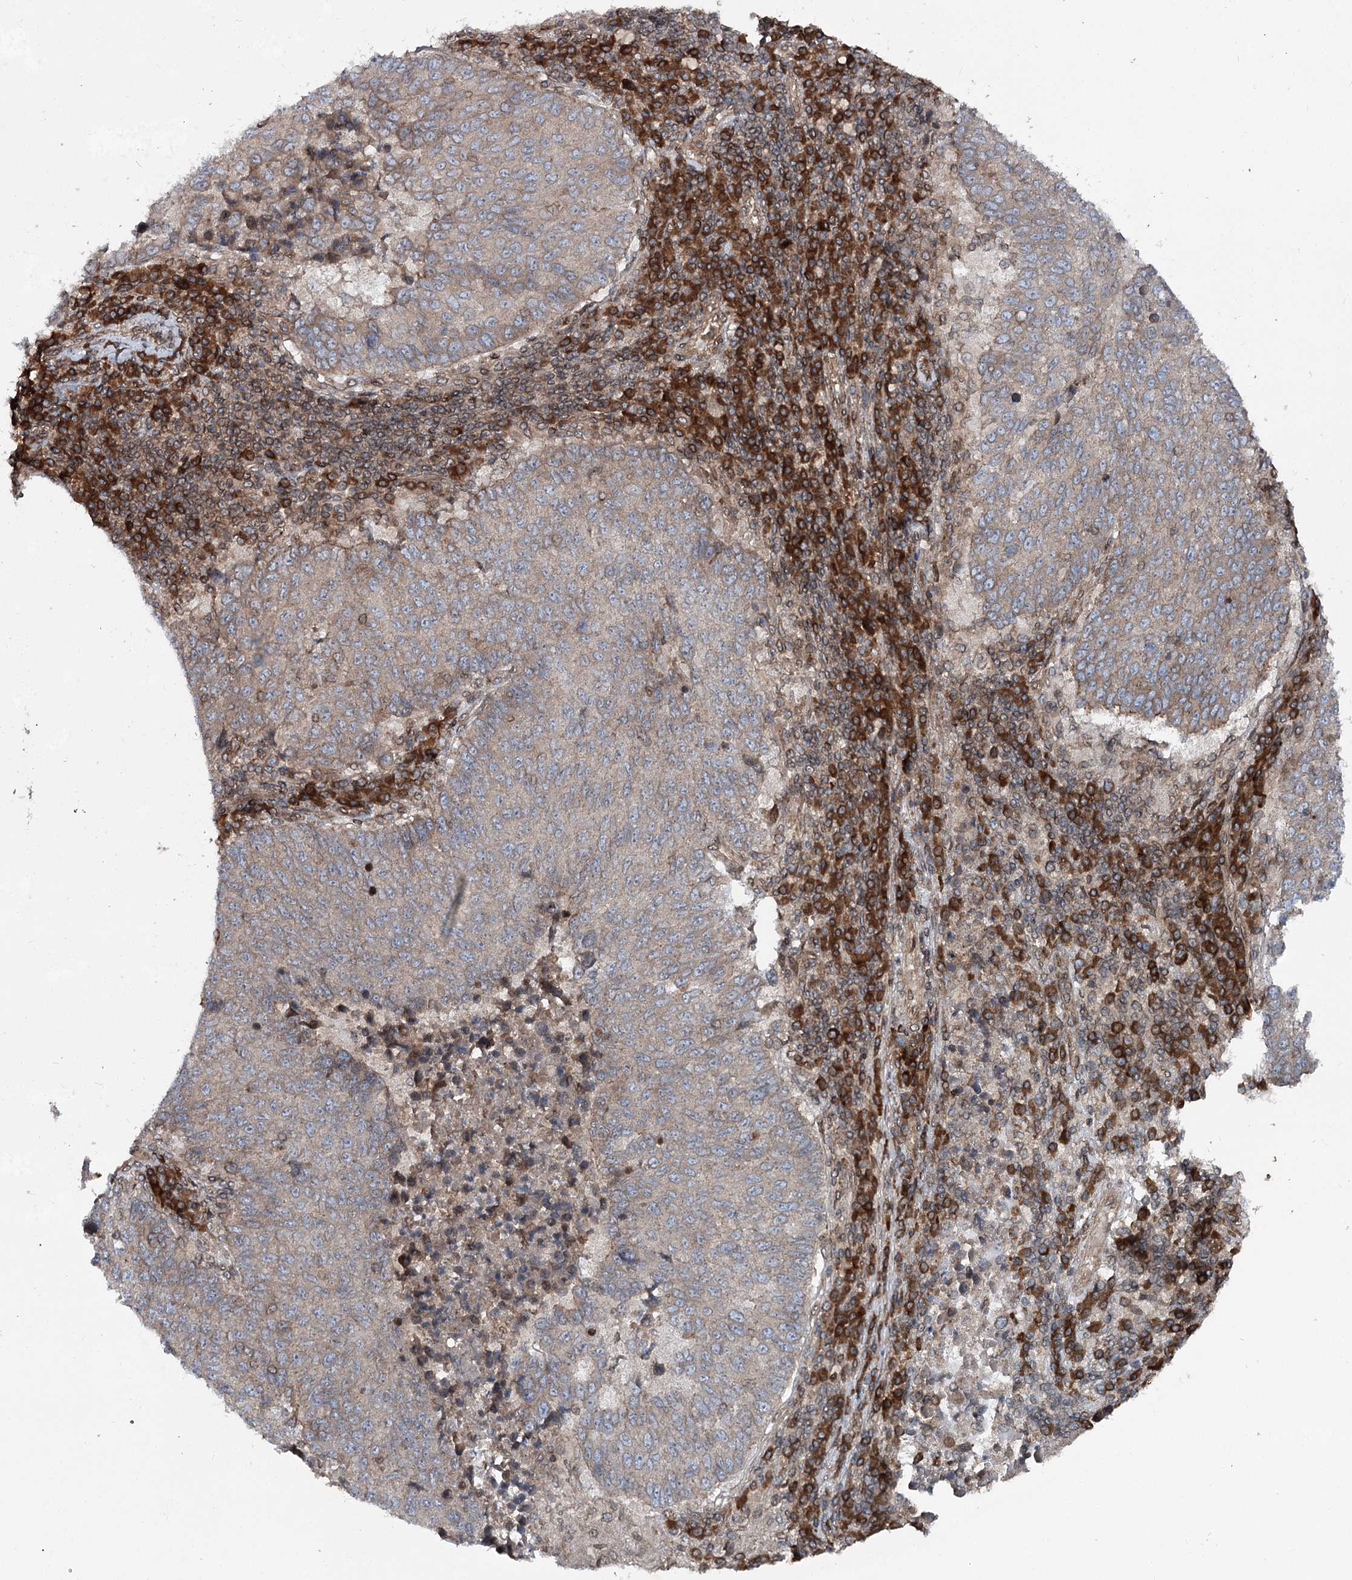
{"staining": {"intensity": "weak", "quantity": "25%-75%", "location": "cytoplasmic/membranous"}, "tissue": "lung cancer", "cell_type": "Tumor cells", "image_type": "cancer", "snomed": [{"axis": "morphology", "description": "Squamous cell carcinoma, NOS"}, {"axis": "topography", "description": "Lung"}], "caption": "There is low levels of weak cytoplasmic/membranous staining in tumor cells of lung squamous cell carcinoma, as demonstrated by immunohistochemical staining (brown color).", "gene": "FGFR1OP2", "patient": {"sex": "male", "age": 73}}